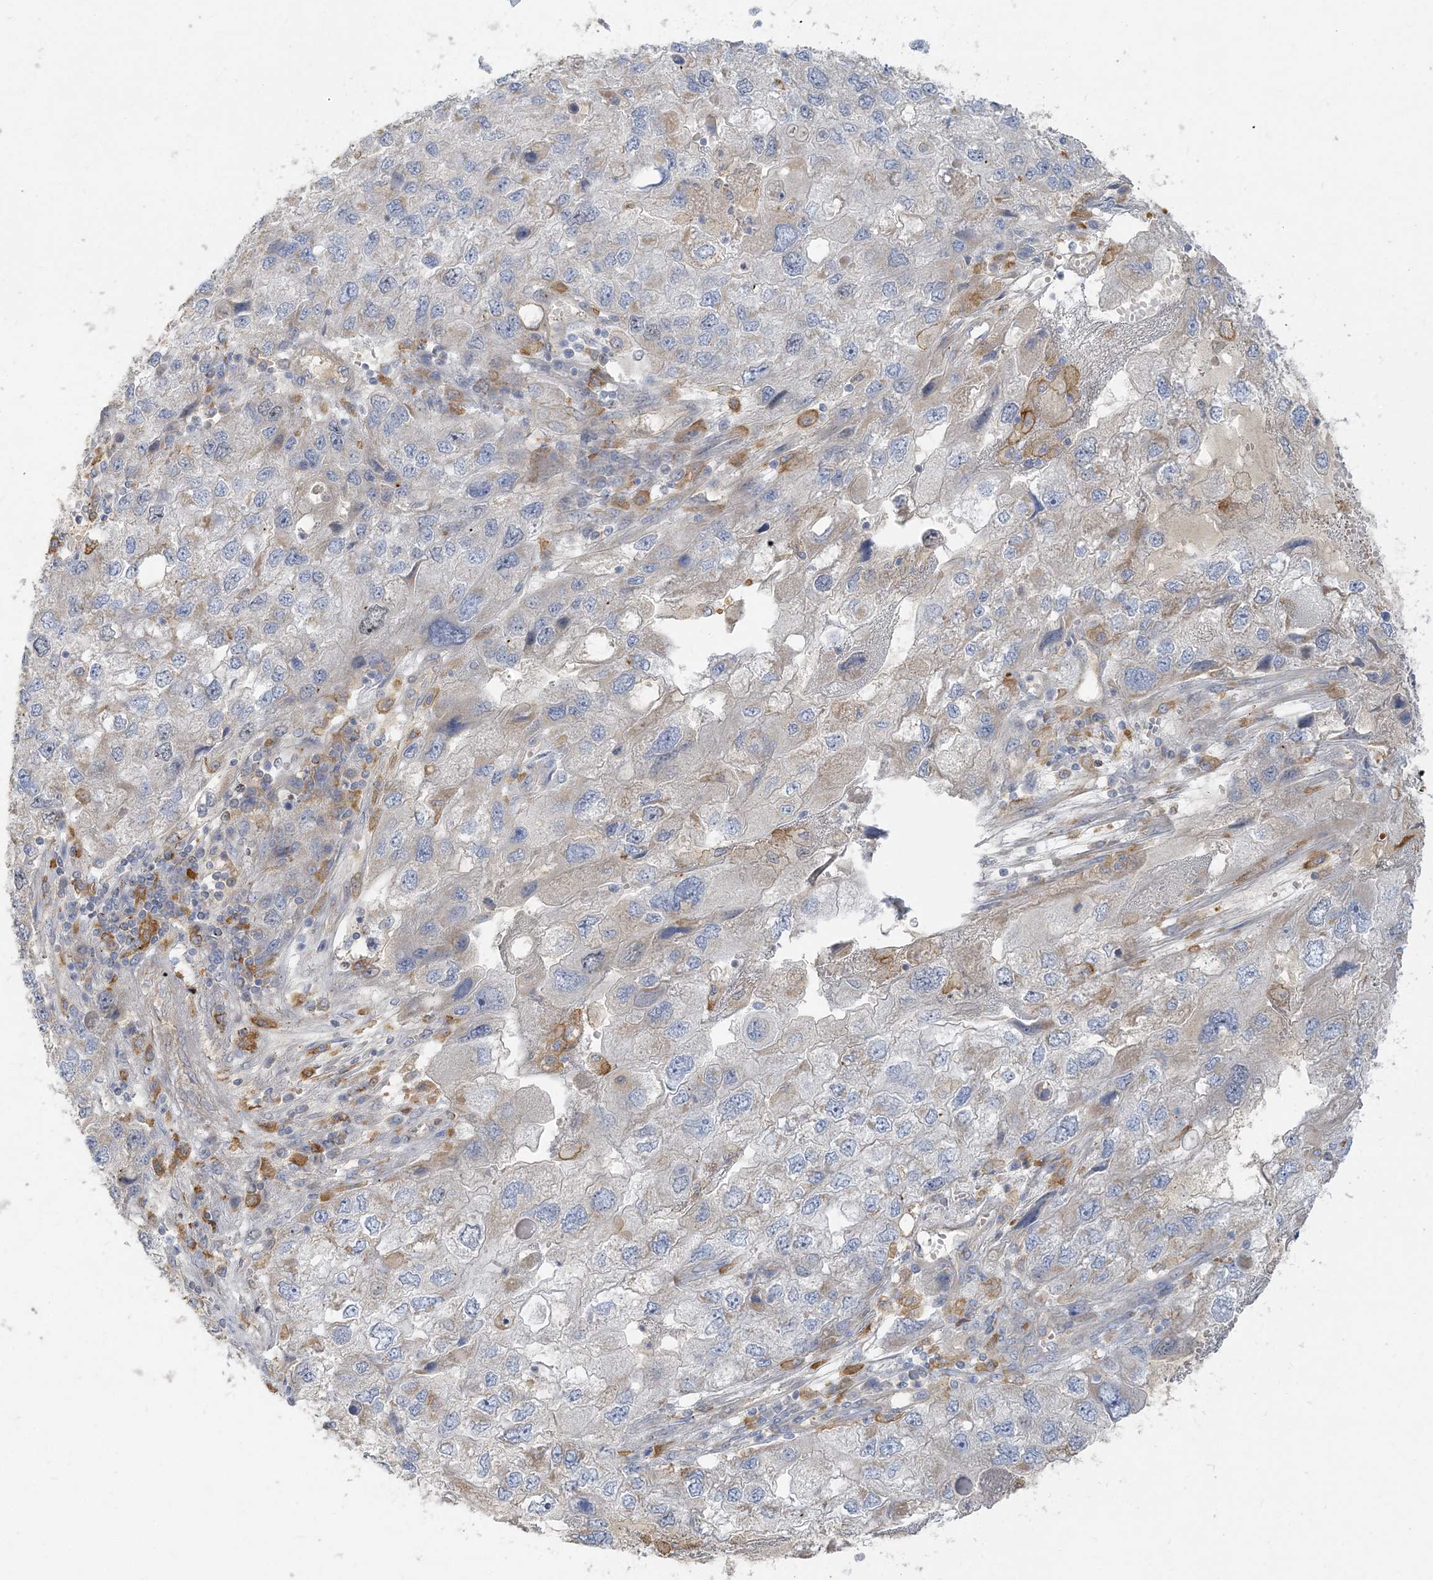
{"staining": {"intensity": "negative", "quantity": "none", "location": "none"}, "tissue": "endometrial cancer", "cell_type": "Tumor cells", "image_type": "cancer", "snomed": [{"axis": "morphology", "description": "Adenocarcinoma, NOS"}, {"axis": "topography", "description": "Endometrium"}], "caption": "Human endometrial cancer stained for a protein using immunohistochemistry (IHC) shows no positivity in tumor cells.", "gene": "PEAR1", "patient": {"sex": "female", "age": 49}}